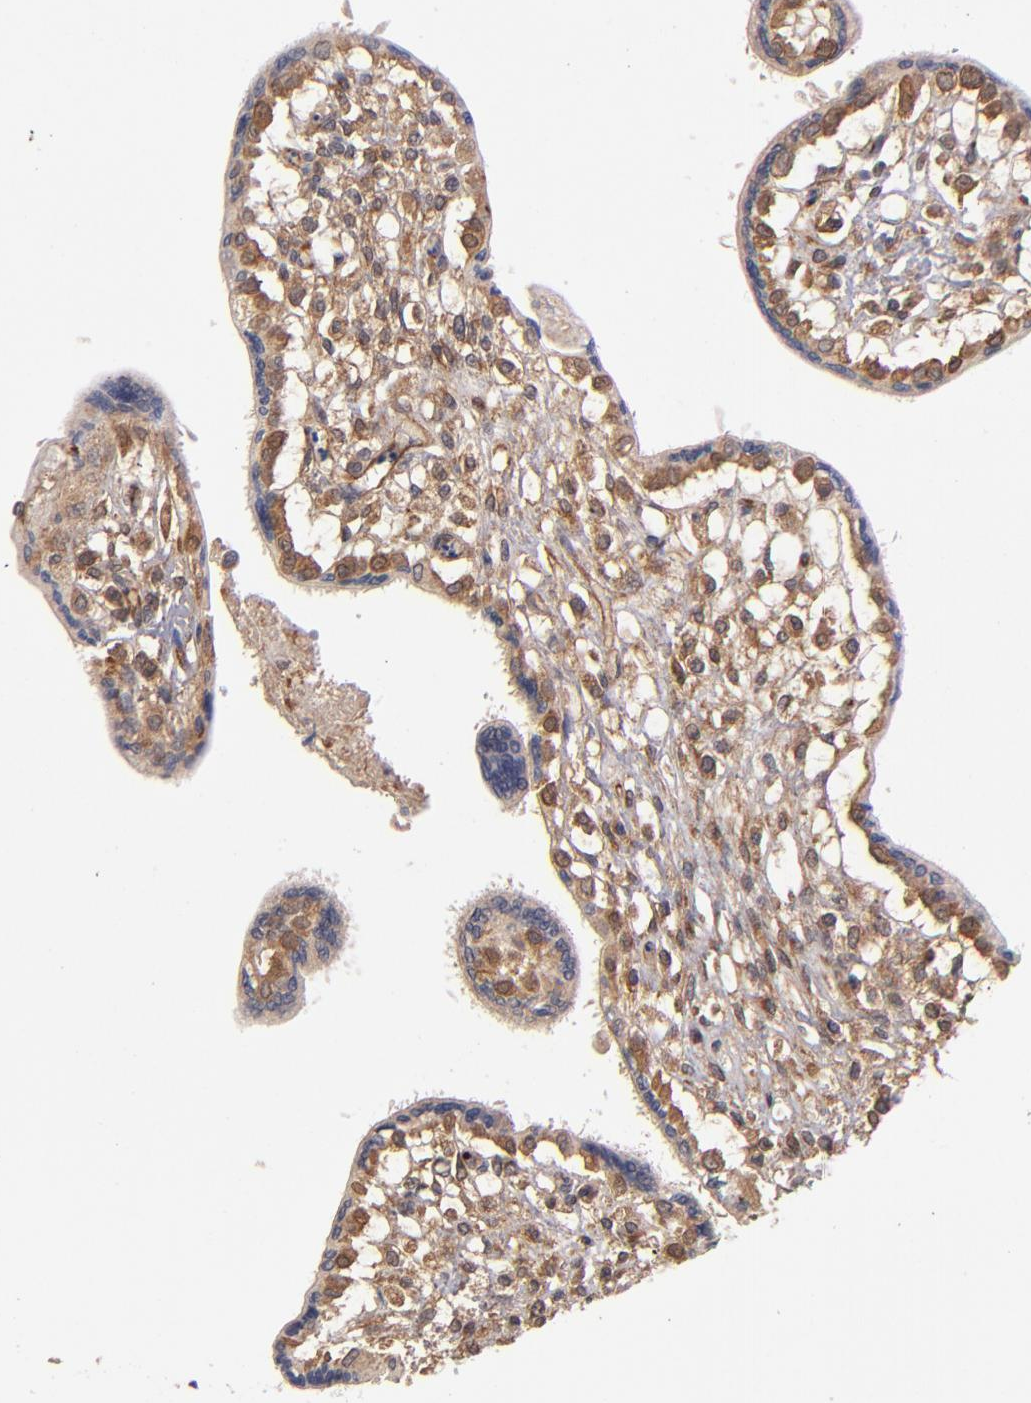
{"staining": {"intensity": "weak", "quantity": ">75%", "location": "cytoplasmic/membranous"}, "tissue": "placenta", "cell_type": "Decidual cells", "image_type": "normal", "snomed": [{"axis": "morphology", "description": "Normal tissue, NOS"}, {"axis": "topography", "description": "Placenta"}], "caption": "The micrograph exhibits immunohistochemical staining of normal placenta. There is weak cytoplasmic/membranous staining is identified in about >75% of decidual cells.", "gene": "GMFB", "patient": {"sex": "female", "age": 31}}